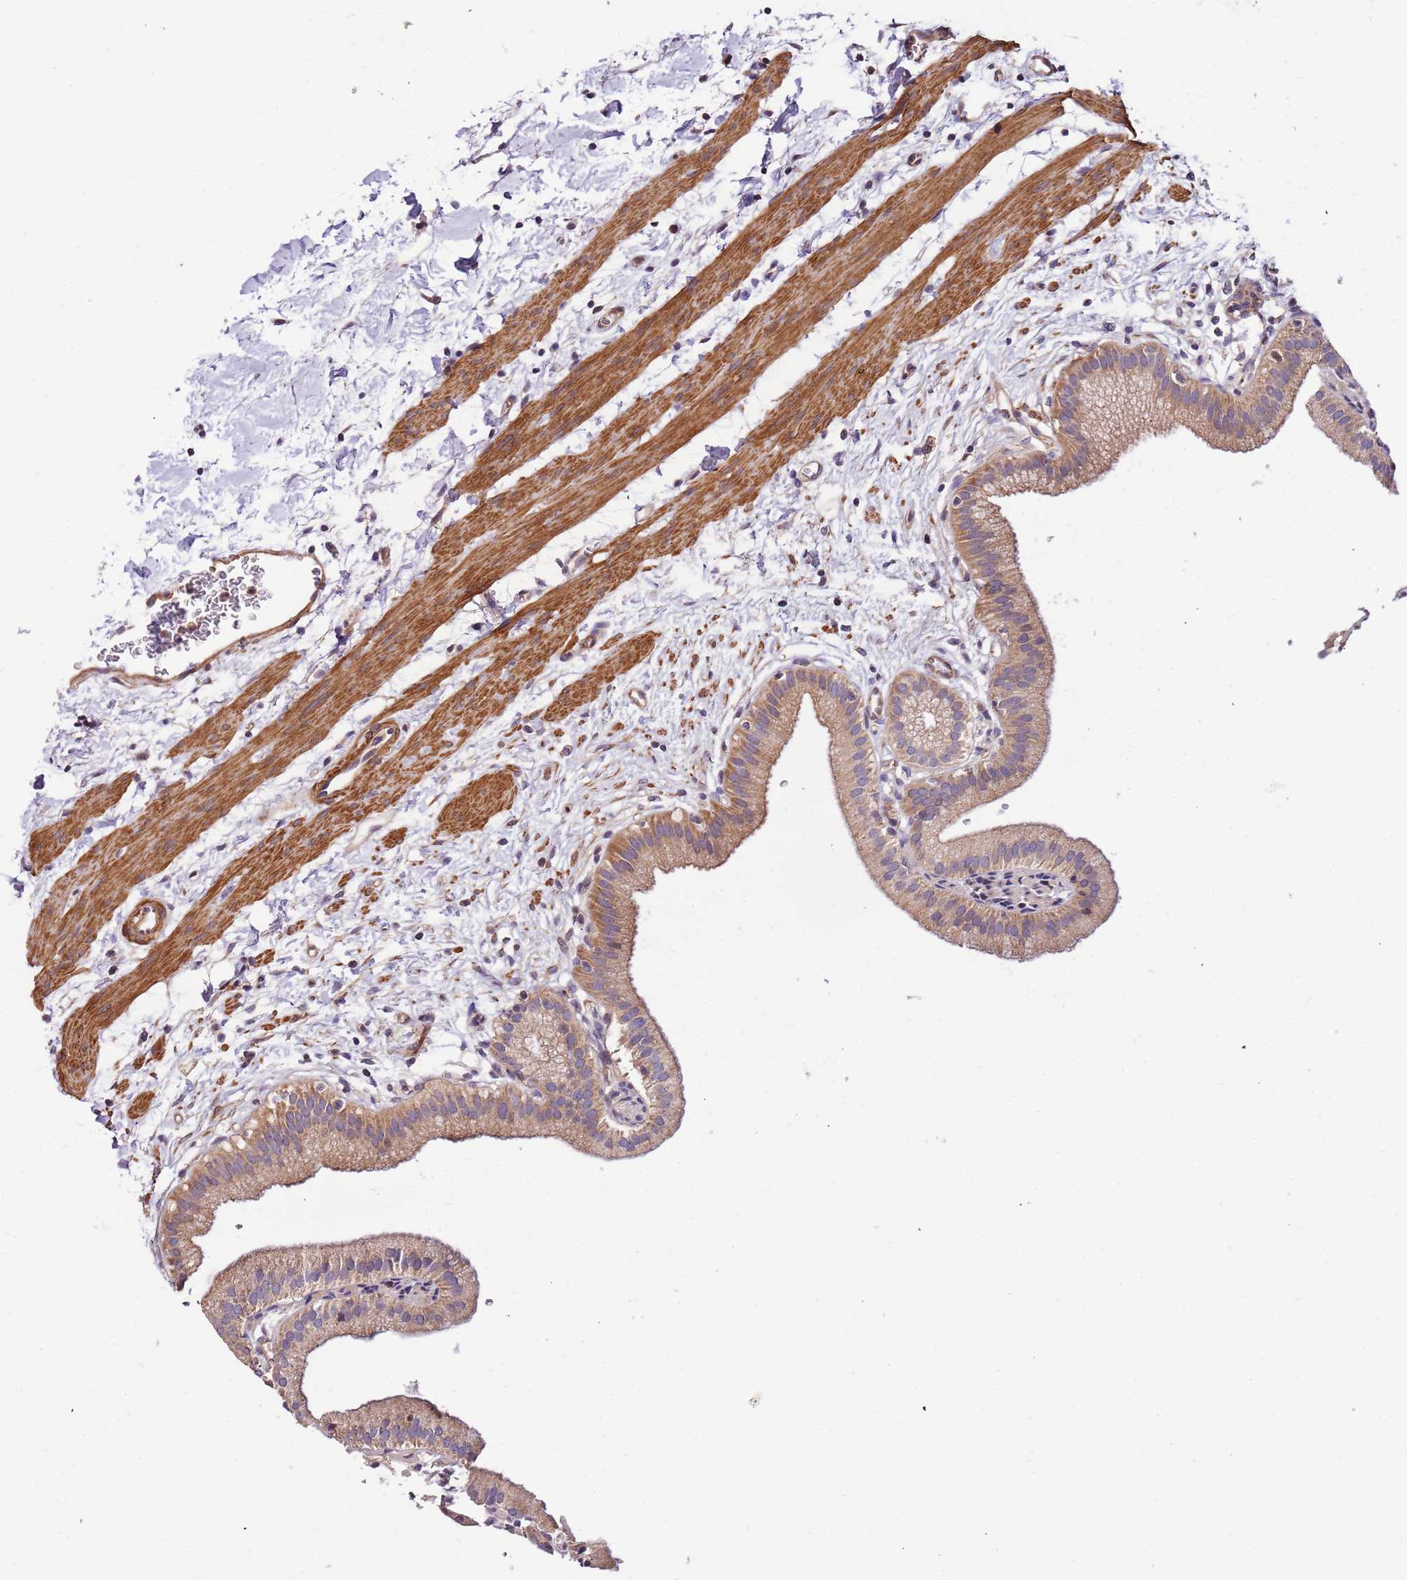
{"staining": {"intensity": "moderate", "quantity": ">75%", "location": "cytoplasmic/membranous"}, "tissue": "gallbladder", "cell_type": "Glandular cells", "image_type": "normal", "snomed": [{"axis": "morphology", "description": "Normal tissue, NOS"}, {"axis": "topography", "description": "Gallbladder"}], "caption": "DAB (3,3'-diaminobenzidine) immunohistochemical staining of normal human gallbladder reveals moderate cytoplasmic/membranous protein staining in approximately >75% of glandular cells.", "gene": "LAMB4", "patient": {"sex": "male", "age": 55}}